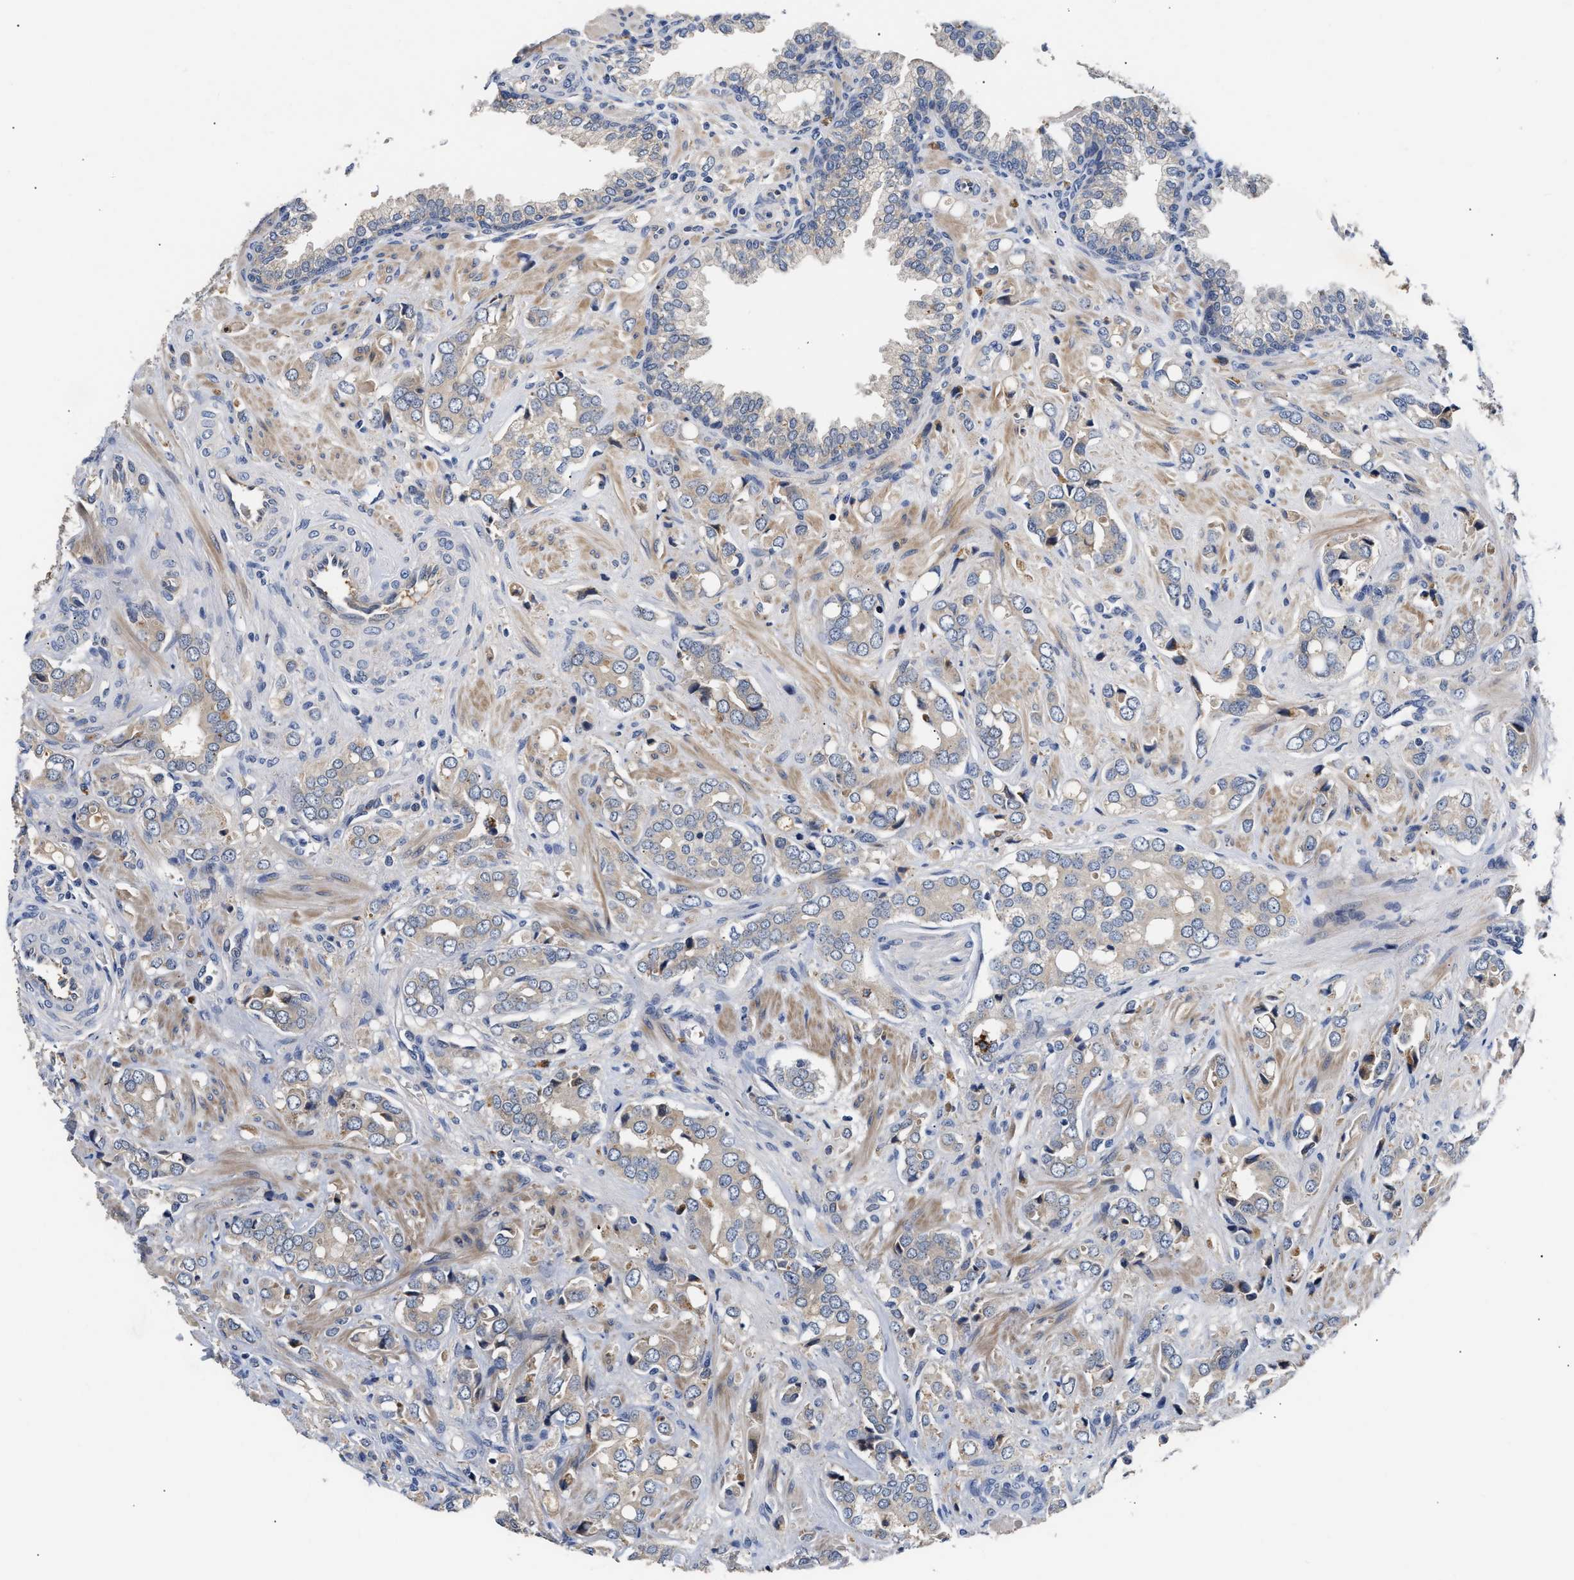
{"staining": {"intensity": "weak", "quantity": "<25%", "location": "cytoplasmic/membranous"}, "tissue": "prostate cancer", "cell_type": "Tumor cells", "image_type": "cancer", "snomed": [{"axis": "morphology", "description": "Adenocarcinoma, High grade"}, {"axis": "topography", "description": "Prostate"}], "caption": "High-grade adenocarcinoma (prostate) was stained to show a protein in brown. There is no significant expression in tumor cells. (Stains: DAB (3,3'-diaminobenzidine) immunohistochemistry with hematoxylin counter stain, Microscopy: brightfield microscopy at high magnification).", "gene": "KASH5", "patient": {"sex": "male", "age": 52}}